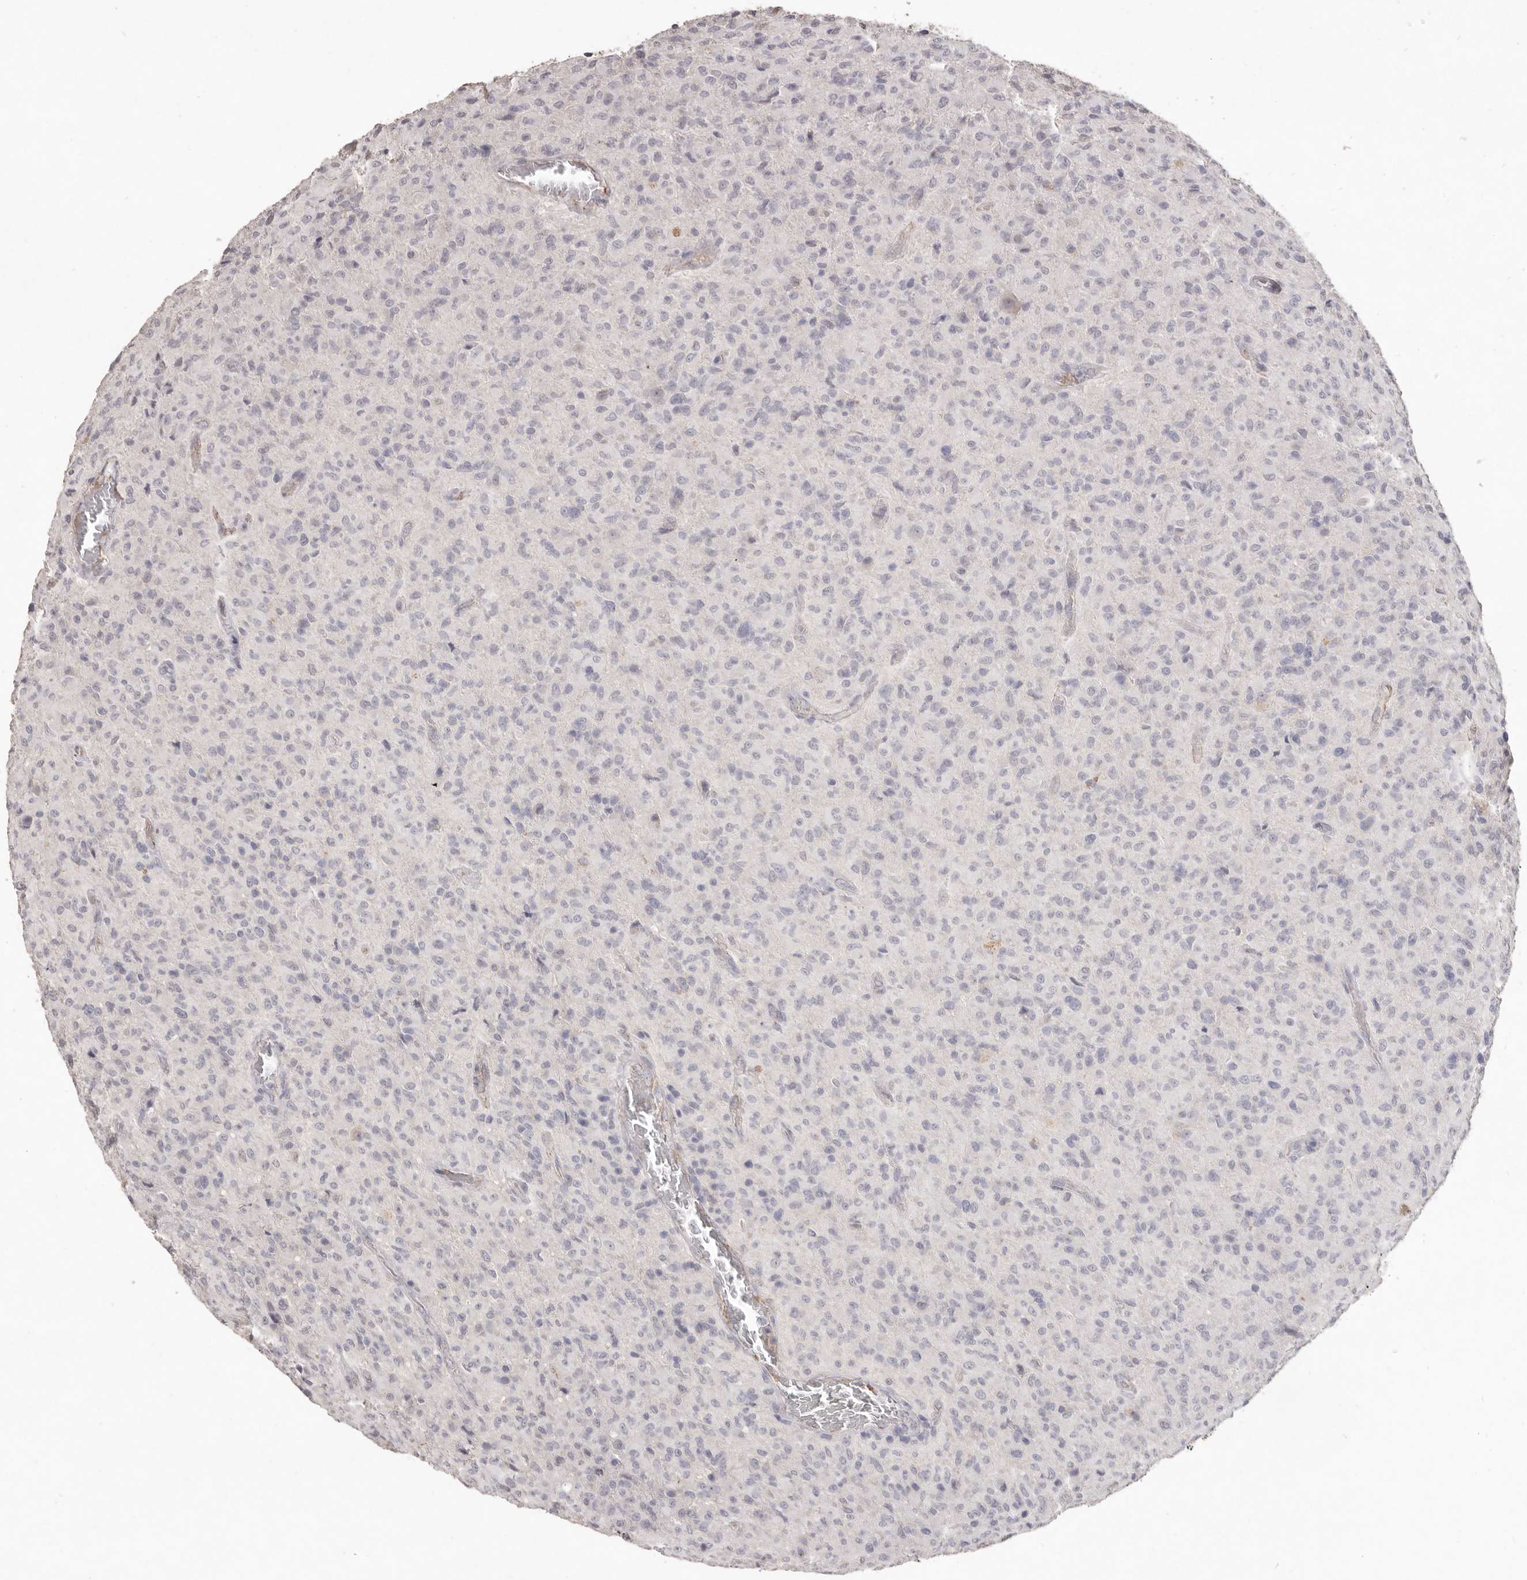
{"staining": {"intensity": "negative", "quantity": "none", "location": "none"}, "tissue": "glioma", "cell_type": "Tumor cells", "image_type": "cancer", "snomed": [{"axis": "morphology", "description": "Glioma, malignant, High grade"}, {"axis": "topography", "description": "Brain"}], "caption": "DAB immunohistochemical staining of human glioma demonstrates no significant staining in tumor cells.", "gene": "ZYG11B", "patient": {"sex": "female", "age": 57}}